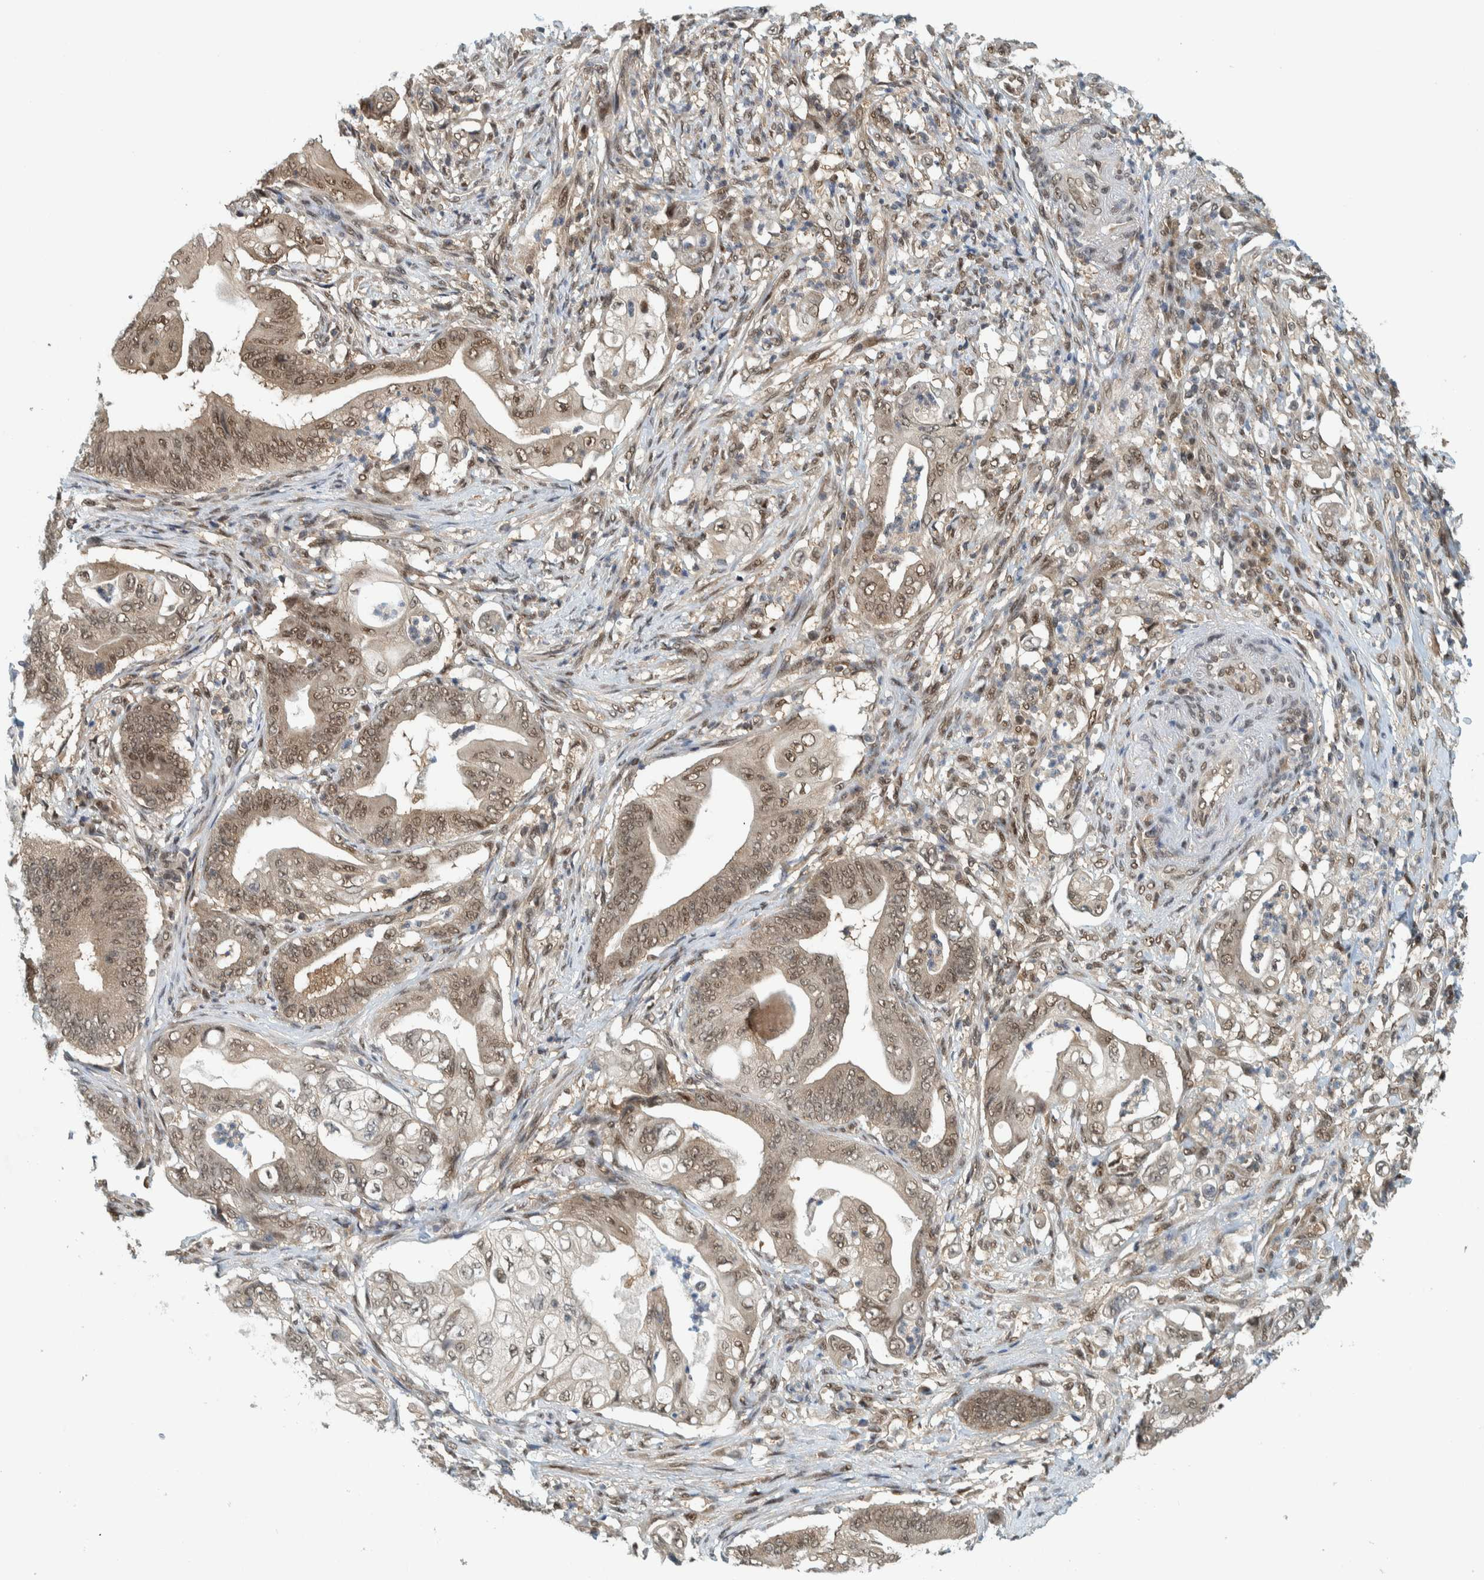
{"staining": {"intensity": "moderate", "quantity": "25%-75%", "location": "nuclear"}, "tissue": "stomach cancer", "cell_type": "Tumor cells", "image_type": "cancer", "snomed": [{"axis": "morphology", "description": "Adenocarcinoma, NOS"}, {"axis": "topography", "description": "Stomach"}], "caption": "Protein analysis of adenocarcinoma (stomach) tissue demonstrates moderate nuclear staining in about 25%-75% of tumor cells. (DAB IHC with brightfield microscopy, high magnification).", "gene": "COPS3", "patient": {"sex": "female", "age": 73}}